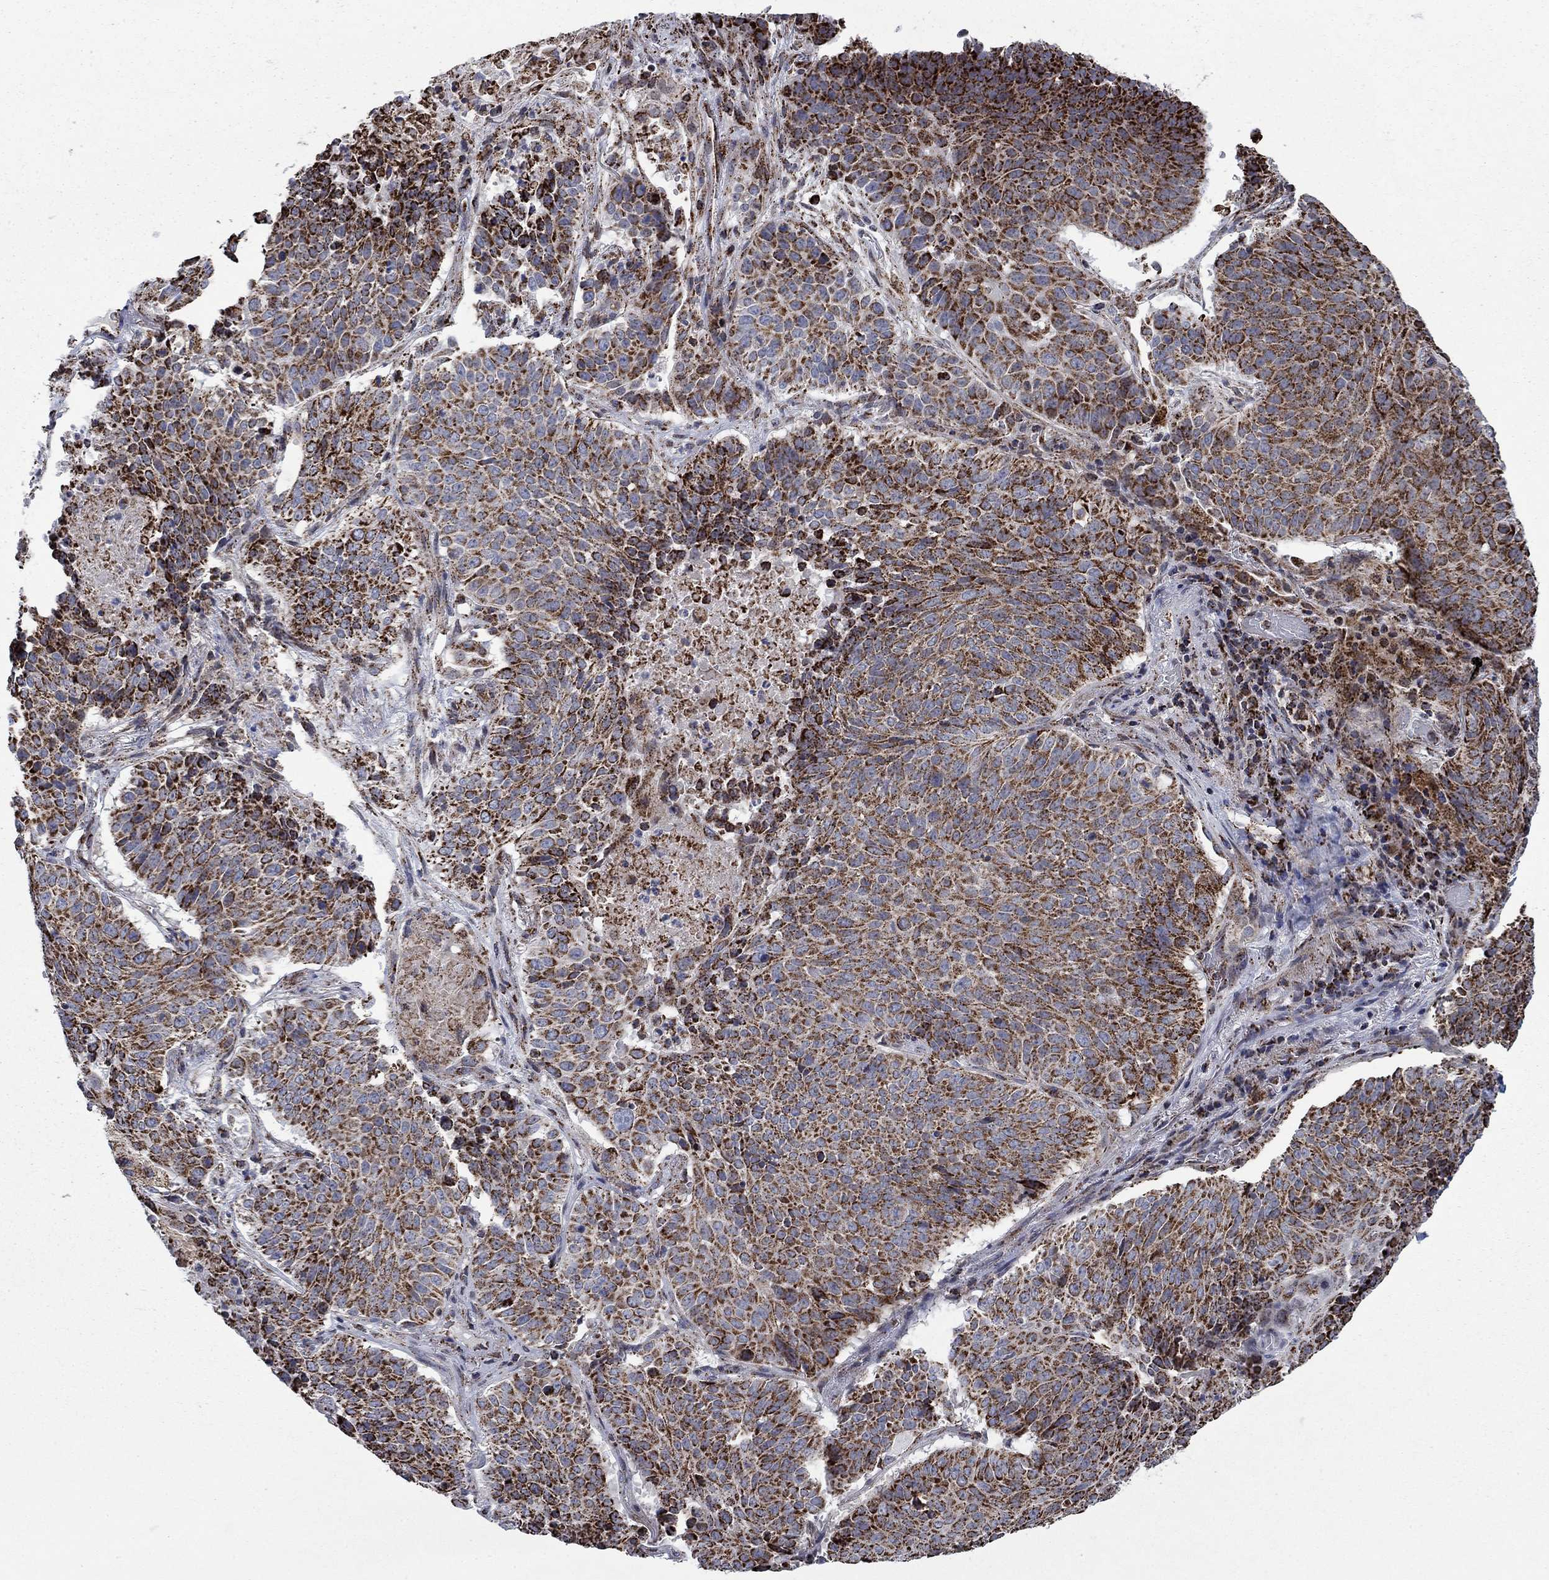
{"staining": {"intensity": "strong", "quantity": ">75%", "location": "cytoplasmic/membranous"}, "tissue": "lung cancer", "cell_type": "Tumor cells", "image_type": "cancer", "snomed": [{"axis": "morphology", "description": "Squamous cell carcinoma, NOS"}, {"axis": "topography", "description": "Lung"}], "caption": "Protein expression by immunohistochemistry (IHC) displays strong cytoplasmic/membranous staining in about >75% of tumor cells in lung cancer (squamous cell carcinoma). The protein of interest is shown in brown color, while the nuclei are stained blue.", "gene": "MOAP1", "patient": {"sex": "male", "age": 64}}